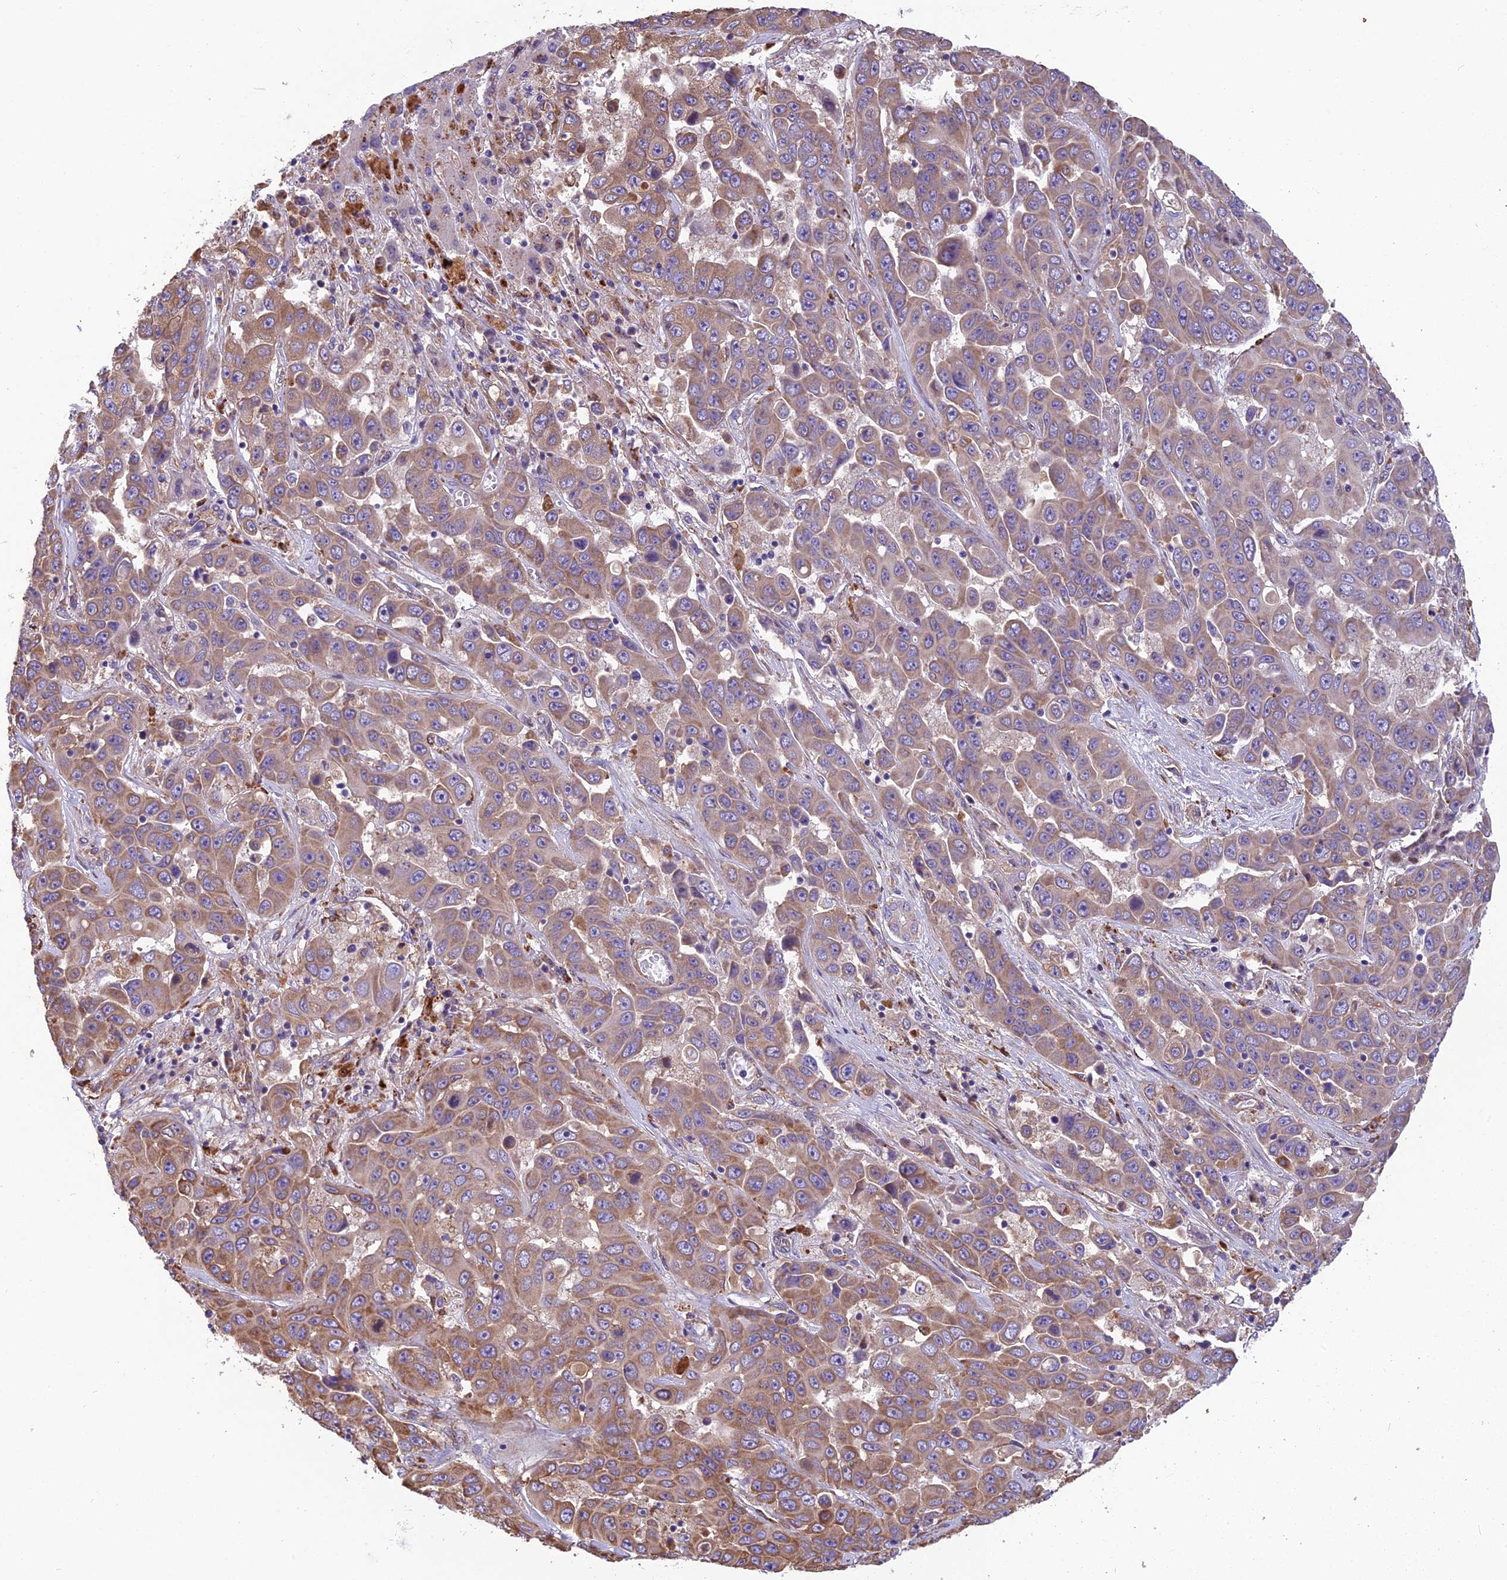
{"staining": {"intensity": "moderate", "quantity": "<25%", "location": "cytoplasmic/membranous"}, "tissue": "liver cancer", "cell_type": "Tumor cells", "image_type": "cancer", "snomed": [{"axis": "morphology", "description": "Cholangiocarcinoma"}, {"axis": "topography", "description": "Liver"}], "caption": "Immunohistochemistry photomicrograph of human liver cancer stained for a protein (brown), which displays low levels of moderate cytoplasmic/membranous staining in approximately <25% of tumor cells.", "gene": "SPDL1", "patient": {"sex": "female", "age": 52}}